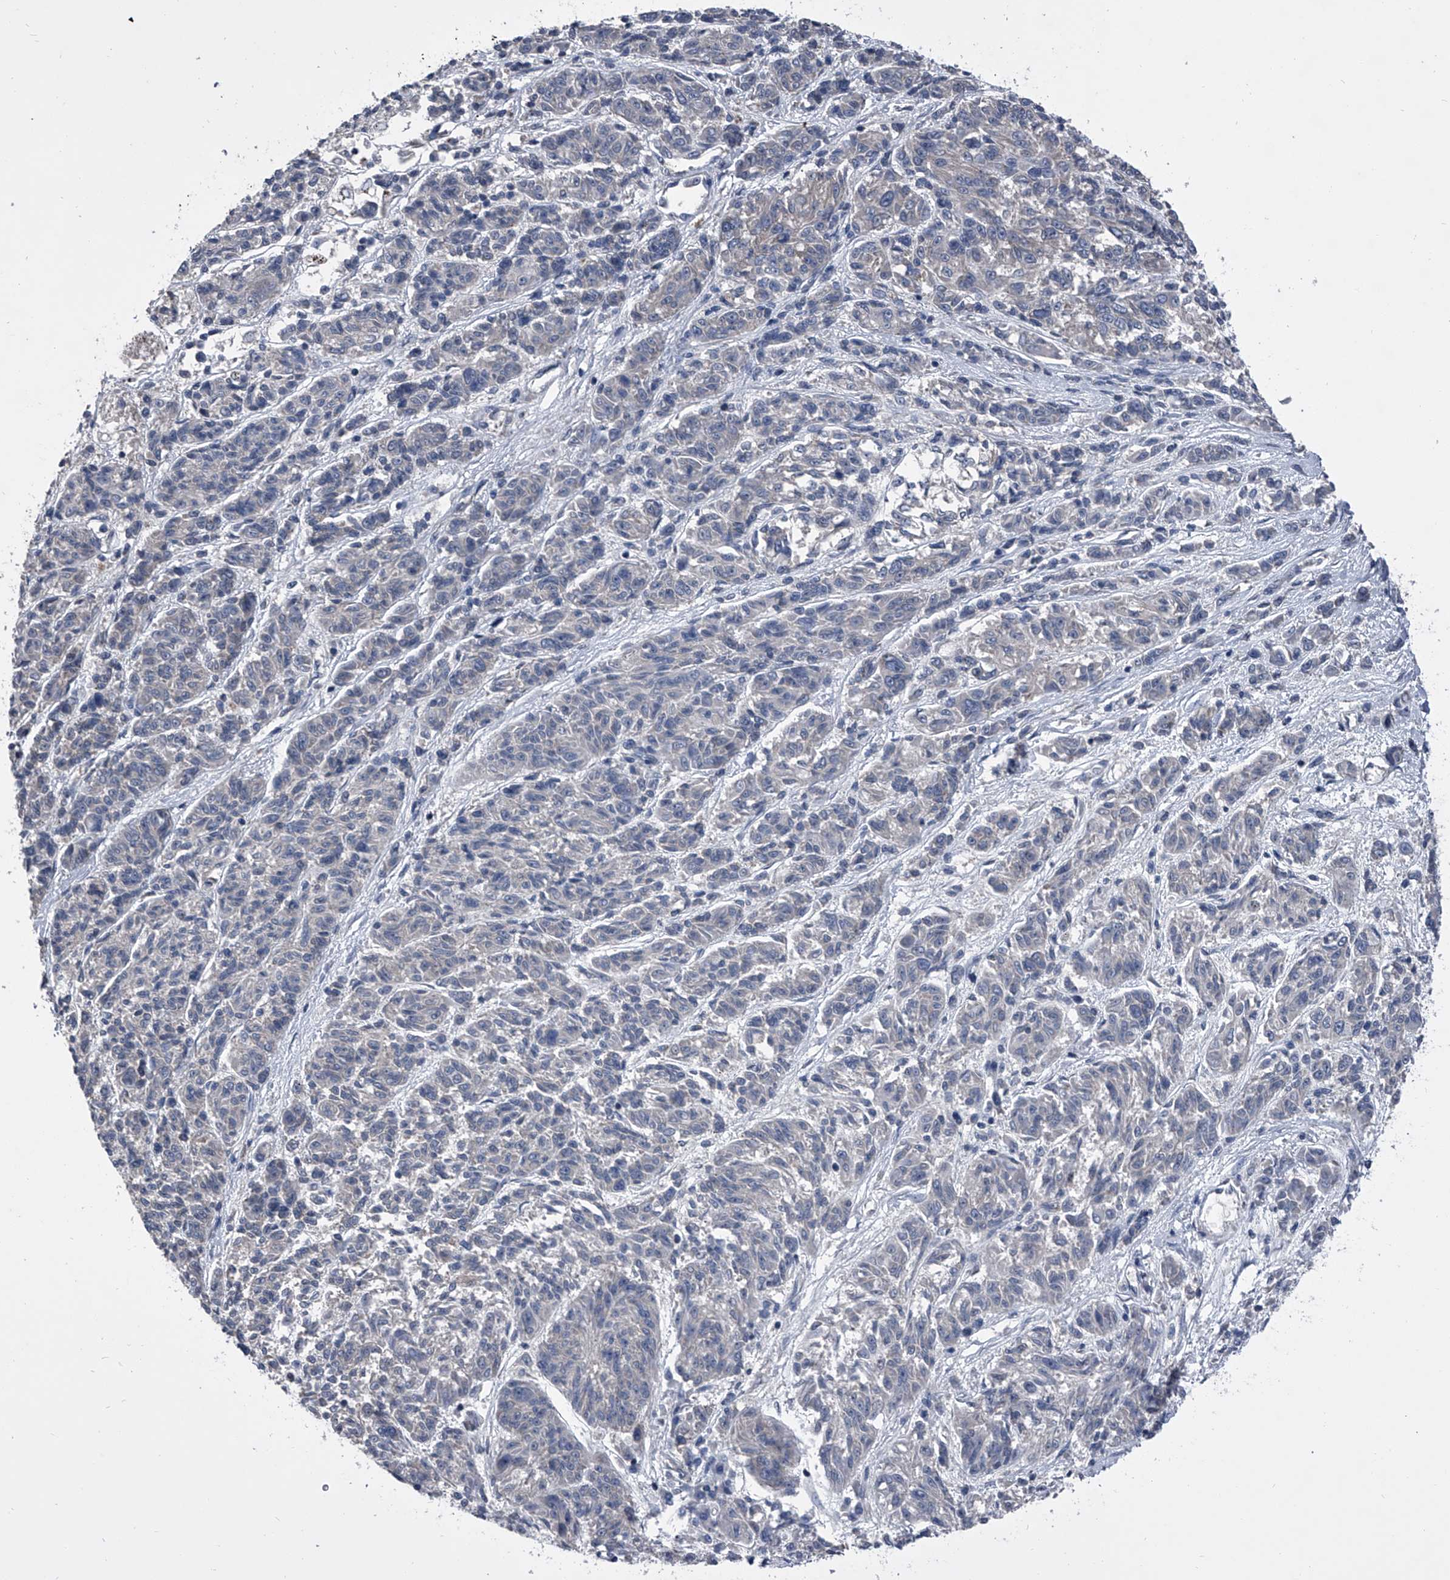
{"staining": {"intensity": "negative", "quantity": "none", "location": "none"}, "tissue": "melanoma", "cell_type": "Tumor cells", "image_type": "cancer", "snomed": [{"axis": "morphology", "description": "Malignant melanoma, NOS"}, {"axis": "topography", "description": "Skin"}], "caption": "Immunohistochemical staining of melanoma shows no significant staining in tumor cells.", "gene": "PIP5K1A", "patient": {"sex": "male", "age": 53}}